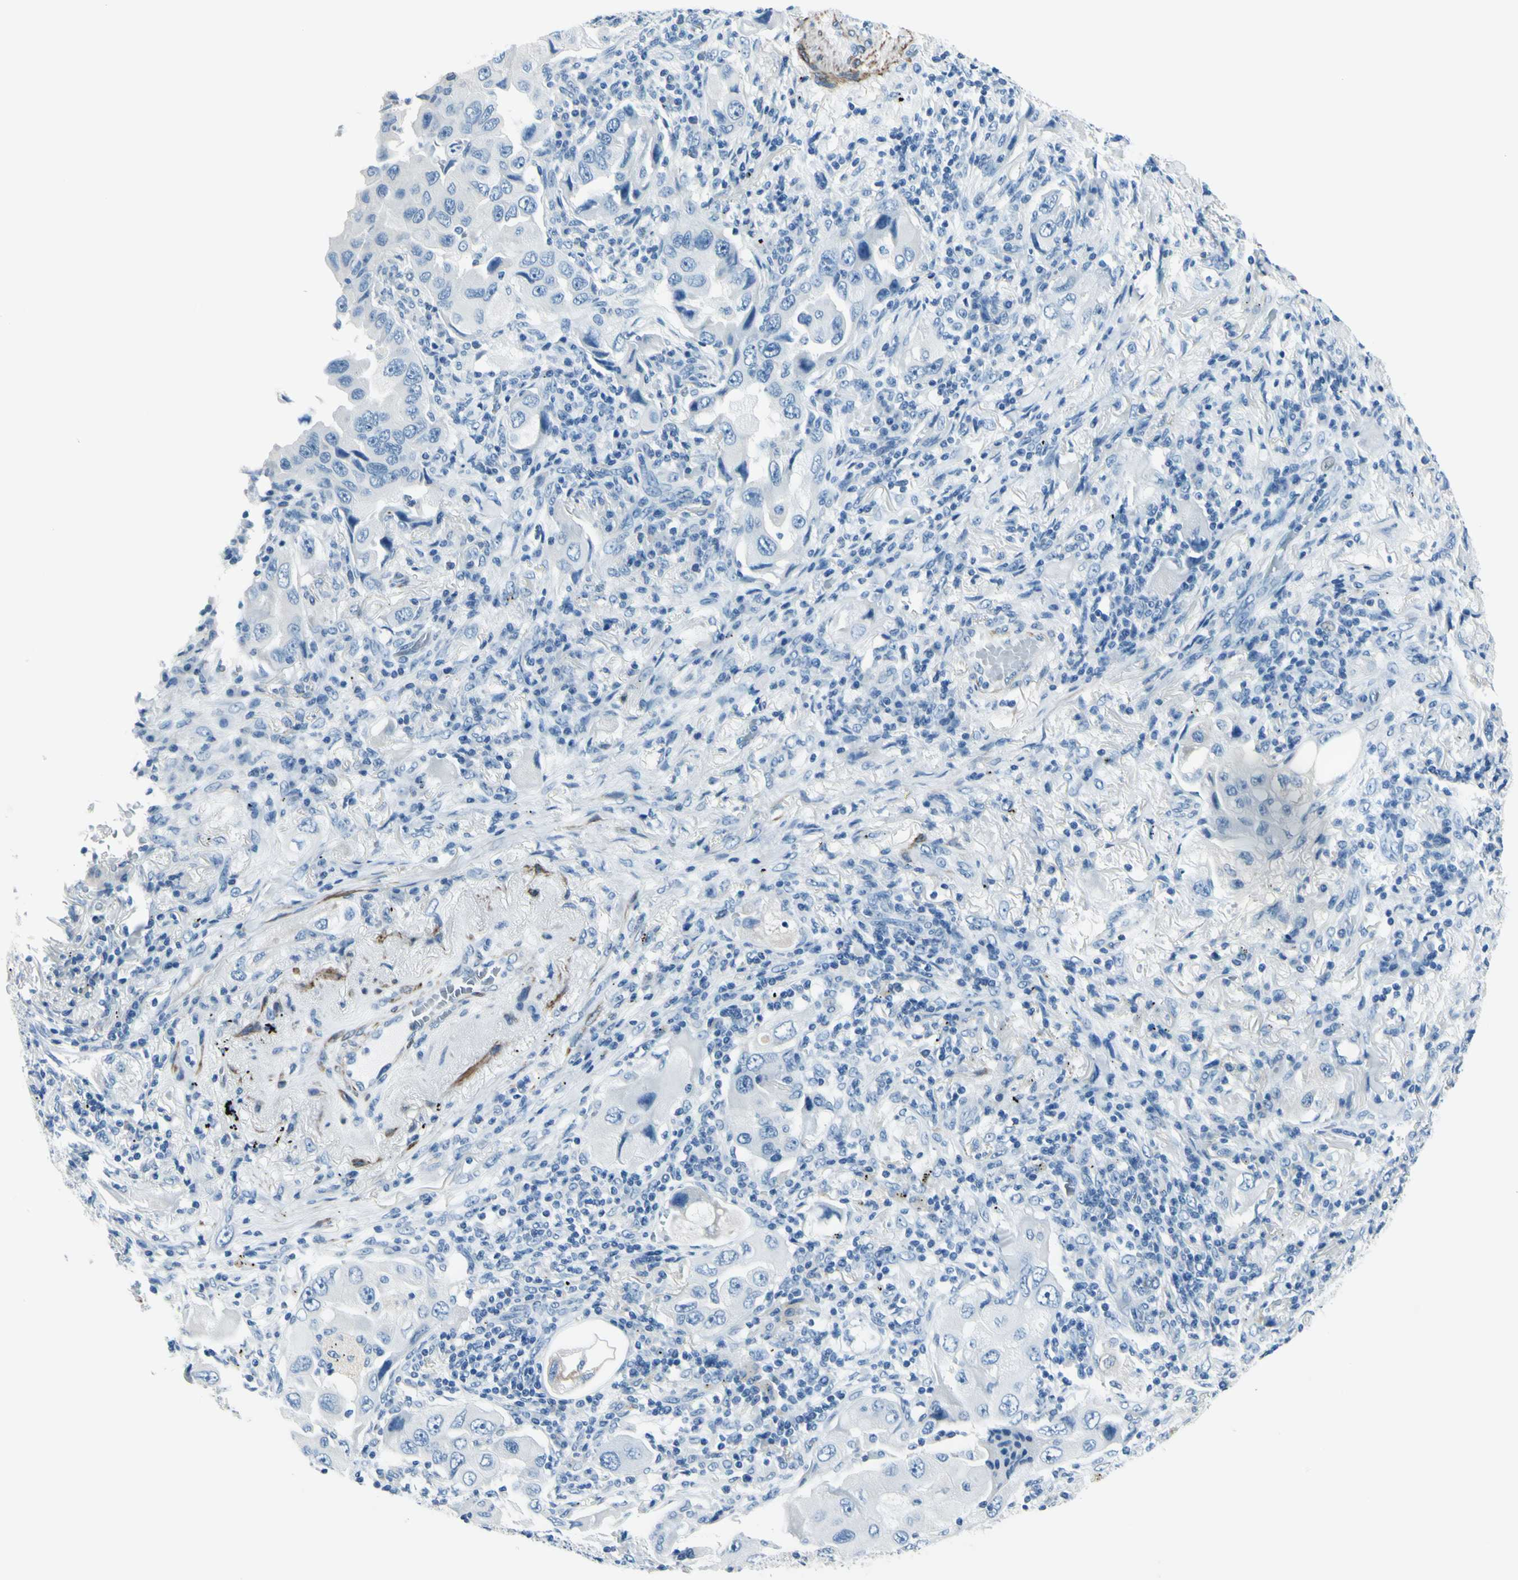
{"staining": {"intensity": "negative", "quantity": "none", "location": "none"}, "tissue": "lung cancer", "cell_type": "Tumor cells", "image_type": "cancer", "snomed": [{"axis": "morphology", "description": "Adenocarcinoma, NOS"}, {"axis": "topography", "description": "Lung"}], "caption": "Immunohistochemical staining of adenocarcinoma (lung) displays no significant staining in tumor cells. The staining was performed using DAB to visualize the protein expression in brown, while the nuclei were stained in blue with hematoxylin (Magnification: 20x).", "gene": "CDH15", "patient": {"sex": "female", "age": 65}}